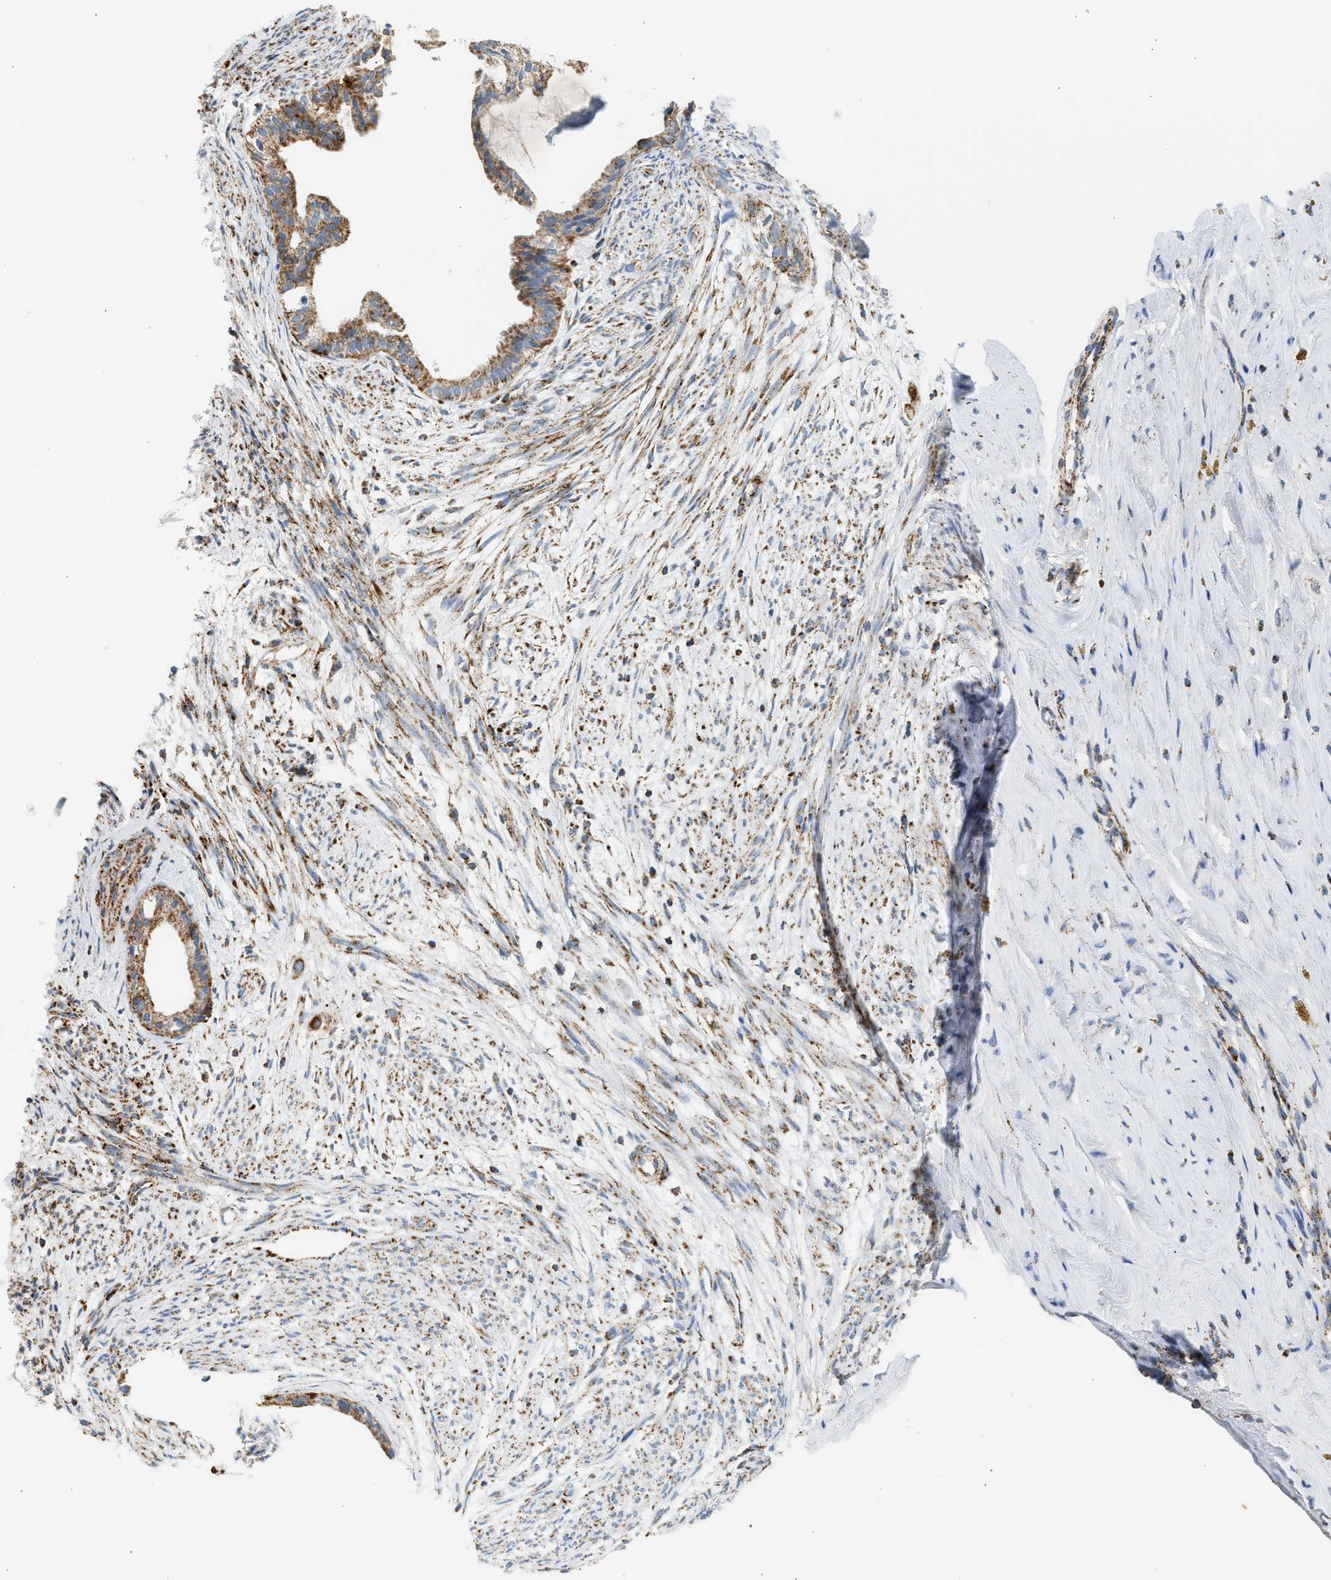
{"staining": {"intensity": "moderate", "quantity": ">75%", "location": "cytoplasmic/membranous"}, "tissue": "cervical cancer", "cell_type": "Tumor cells", "image_type": "cancer", "snomed": [{"axis": "morphology", "description": "Normal tissue, NOS"}, {"axis": "morphology", "description": "Adenocarcinoma, NOS"}, {"axis": "topography", "description": "Cervix"}, {"axis": "topography", "description": "Endometrium"}], "caption": "Adenocarcinoma (cervical) stained with a protein marker shows moderate staining in tumor cells.", "gene": "OGDH", "patient": {"sex": "female", "age": 86}}